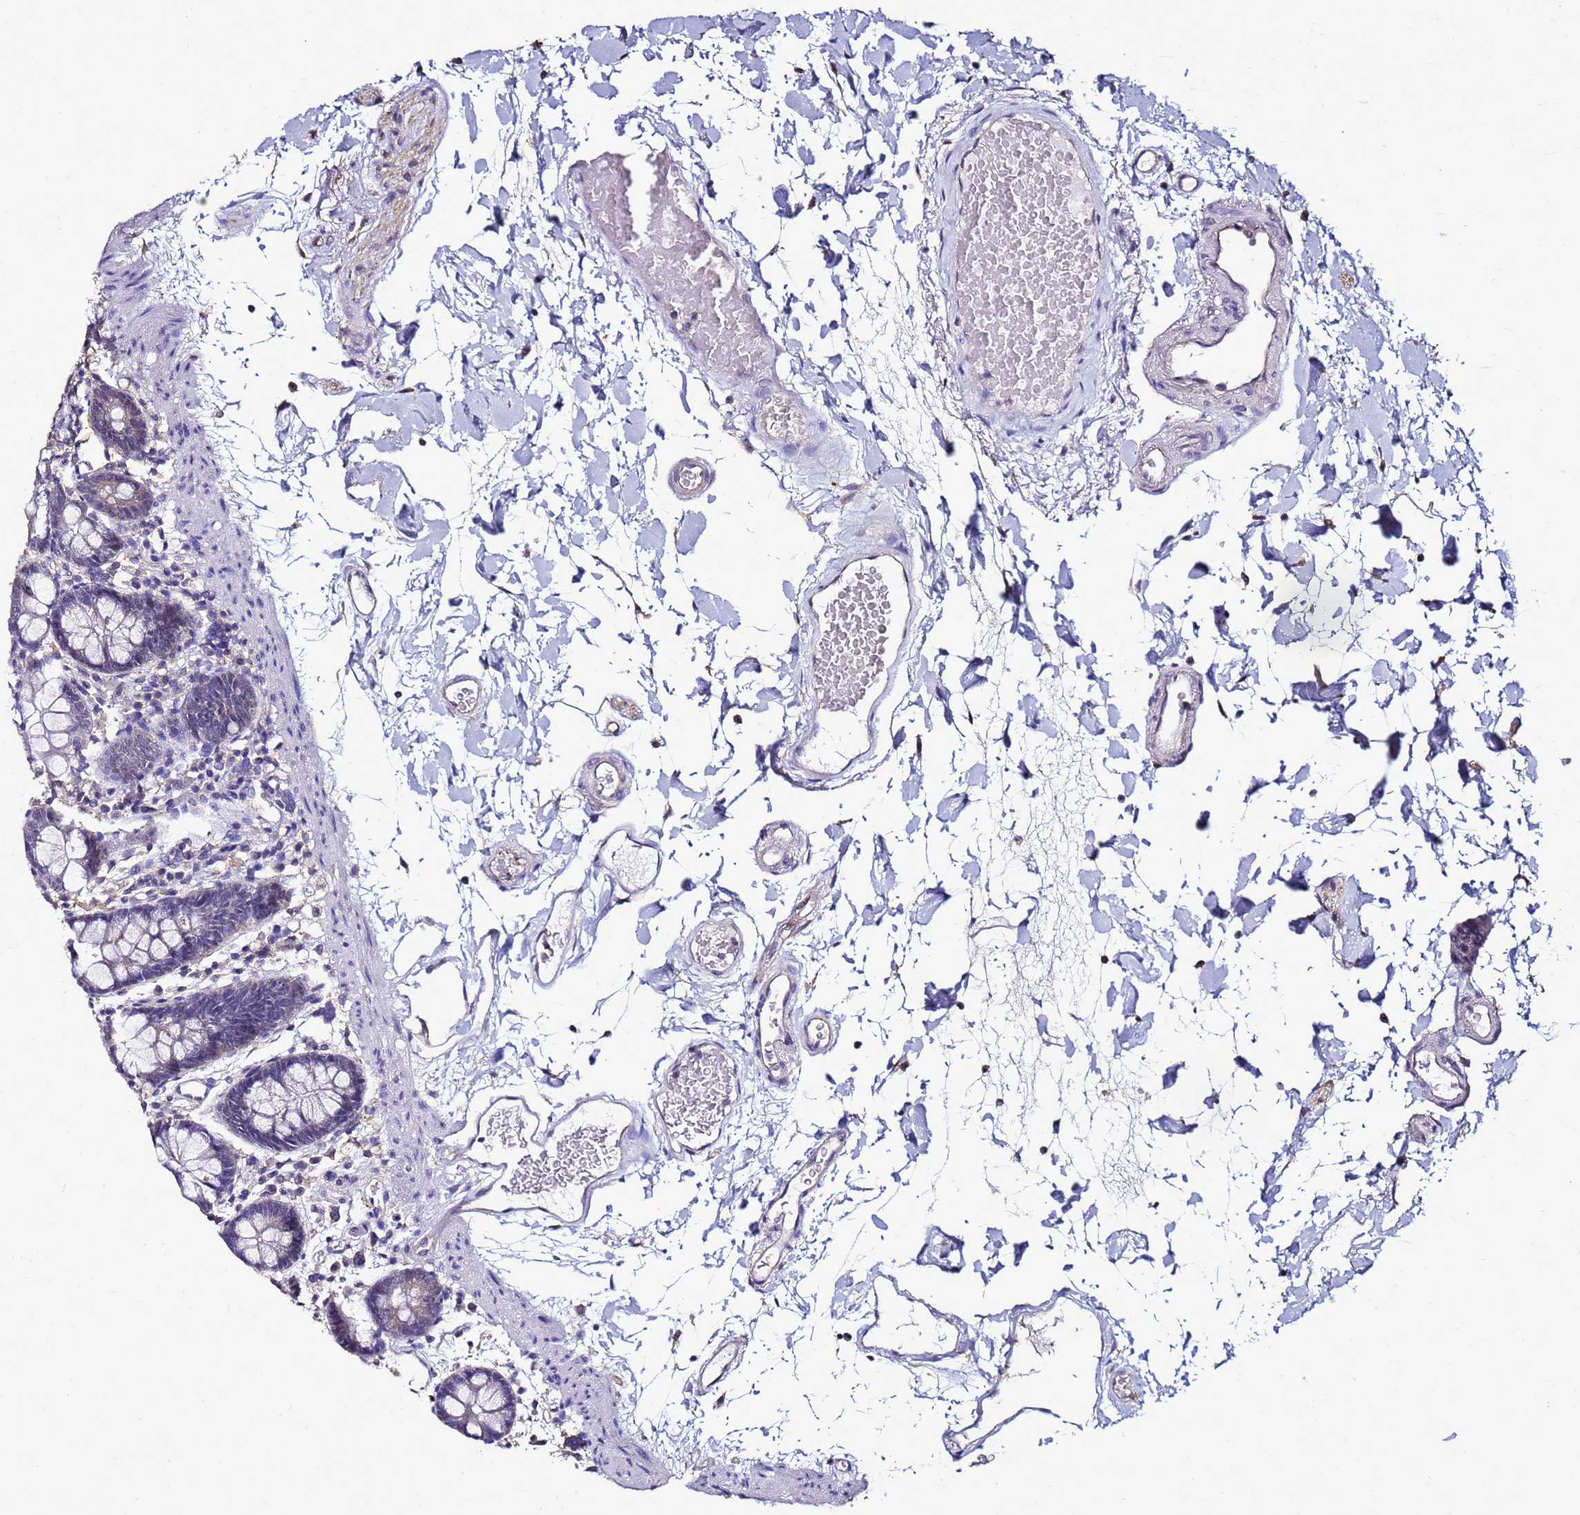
{"staining": {"intensity": "negative", "quantity": "none", "location": "none"}, "tissue": "colon", "cell_type": "Endothelial cells", "image_type": "normal", "snomed": [{"axis": "morphology", "description": "Normal tissue, NOS"}, {"axis": "topography", "description": "Colon"}], "caption": "Immunohistochemistry (IHC) of normal human colon reveals no positivity in endothelial cells.", "gene": "ENOPH1", "patient": {"sex": "male", "age": 75}}